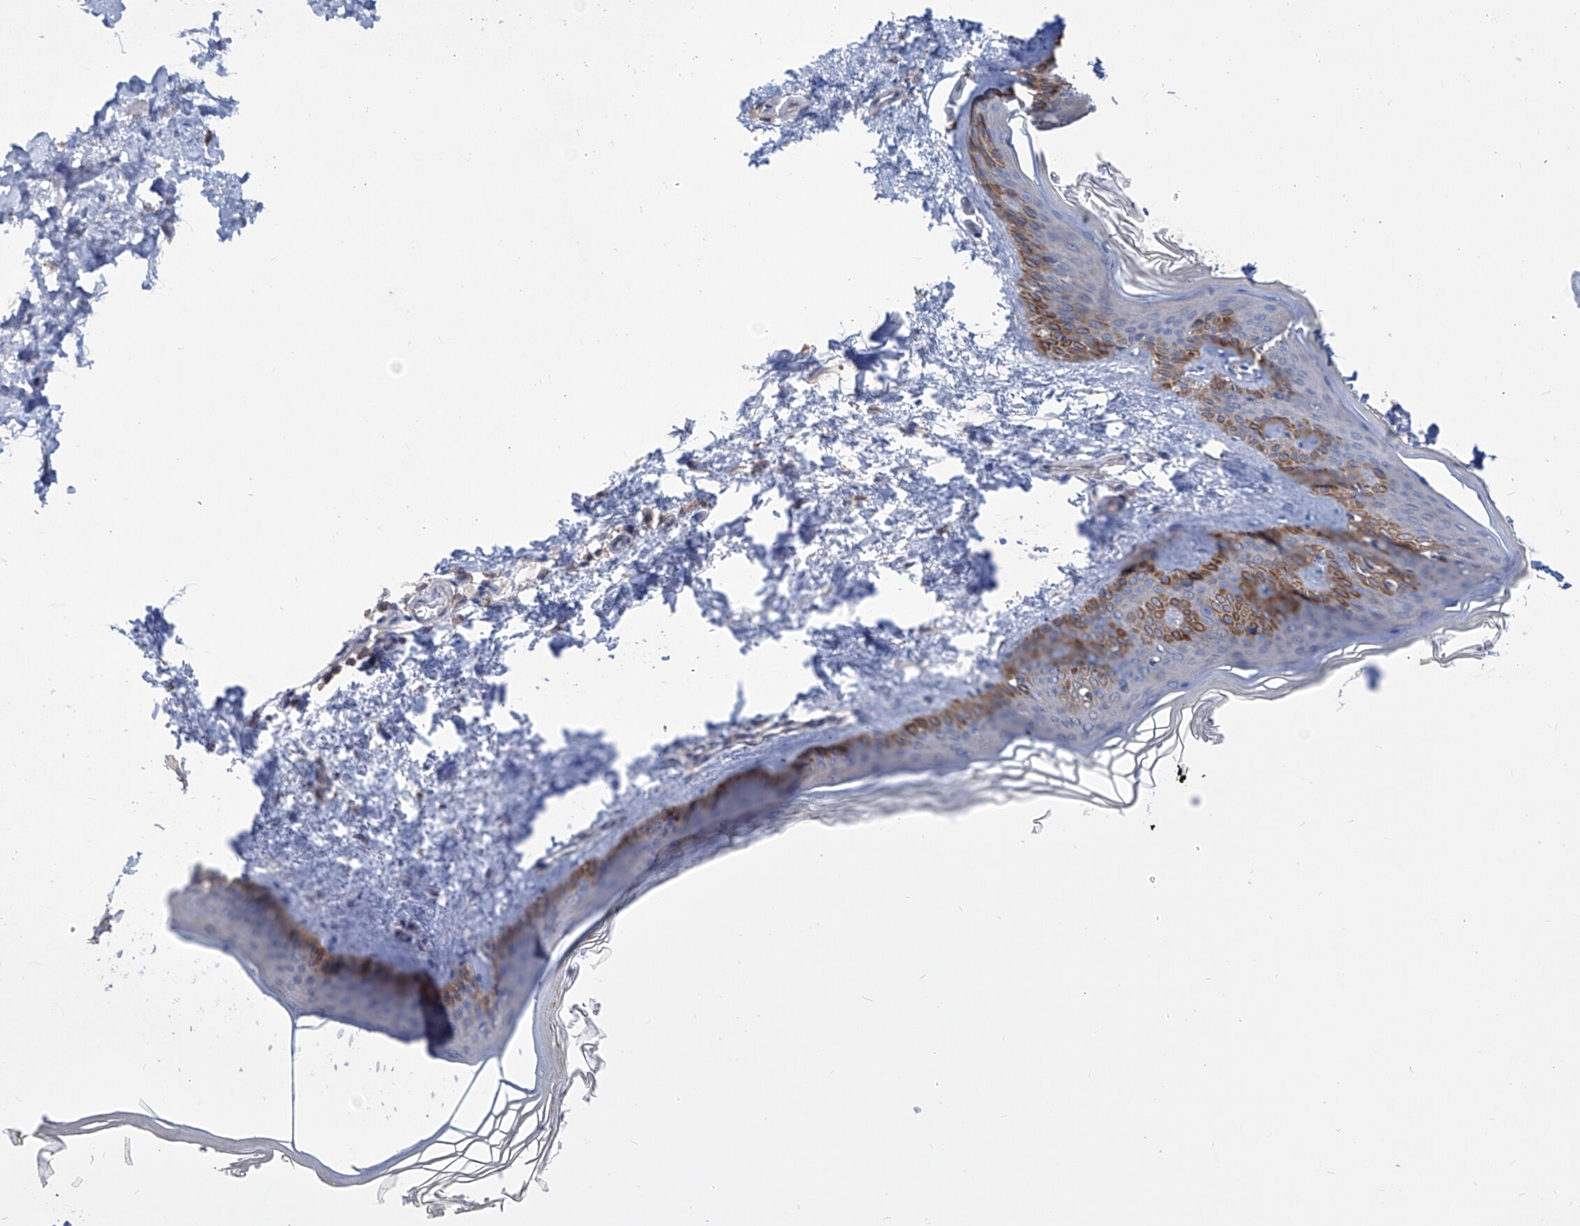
{"staining": {"intensity": "negative", "quantity": "none", "location": "none"}, "tissue": "skin", "cell_type": "Fibroblasts", "image_type": "normal", "snomed": [{"axis": "morphology", "description": "Normal tissue, NOS"}, {"axis": "topography", "description": "Skin"}], "caption": "Immunohistochemistry (IHC) image of benign human skin stained for a protein (brown), which demonstrates no expression in fibroblasts. (DAB immunohistochemistry (IHC), high magnification).", "gene": "KIFC2", "patient": {"sex": "female", "age": 27}}